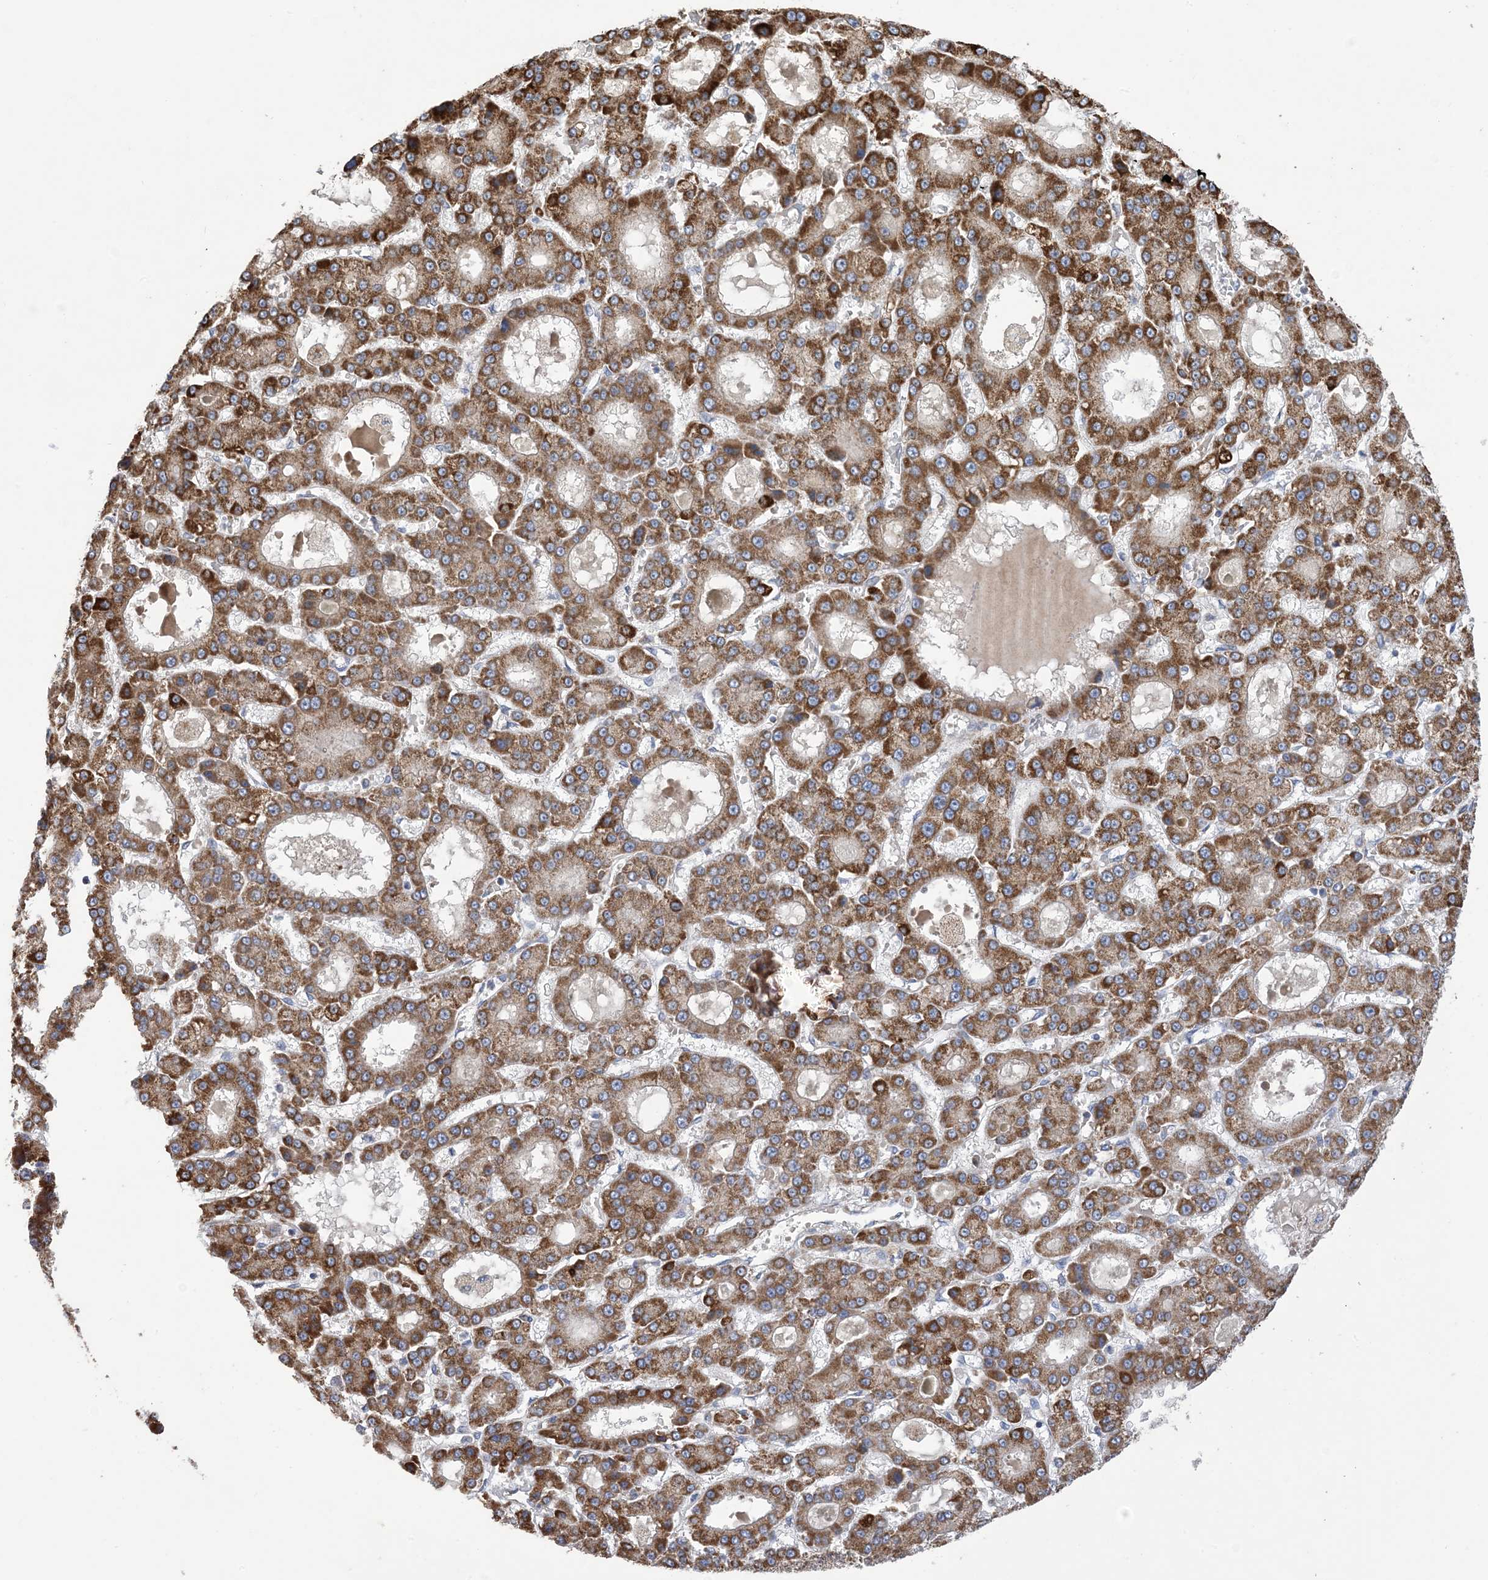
{"staining": {"intensity": "strong", "quantity": ">75%", "location": "cytoplasmic/membranous"}, "tissue": "liver cancer", "cell_type": "Tumor cells", "image_type": "cancer", "snomed": [{"axis": "morphology", "description": "Carcinoma, Hepatocellular, NOS"}, {"axis": "topography", "description": "Liver"}], "caption": "This micrograph shows immunohistochemistry (IHC) staining of hepatocellular carcinoma (liver), with high strong cytoplasmic/membranous expression in approximately >75% of tumor cells.", "gene": "CLEC16A", "patient": {"sex": "male", "age": 70}}